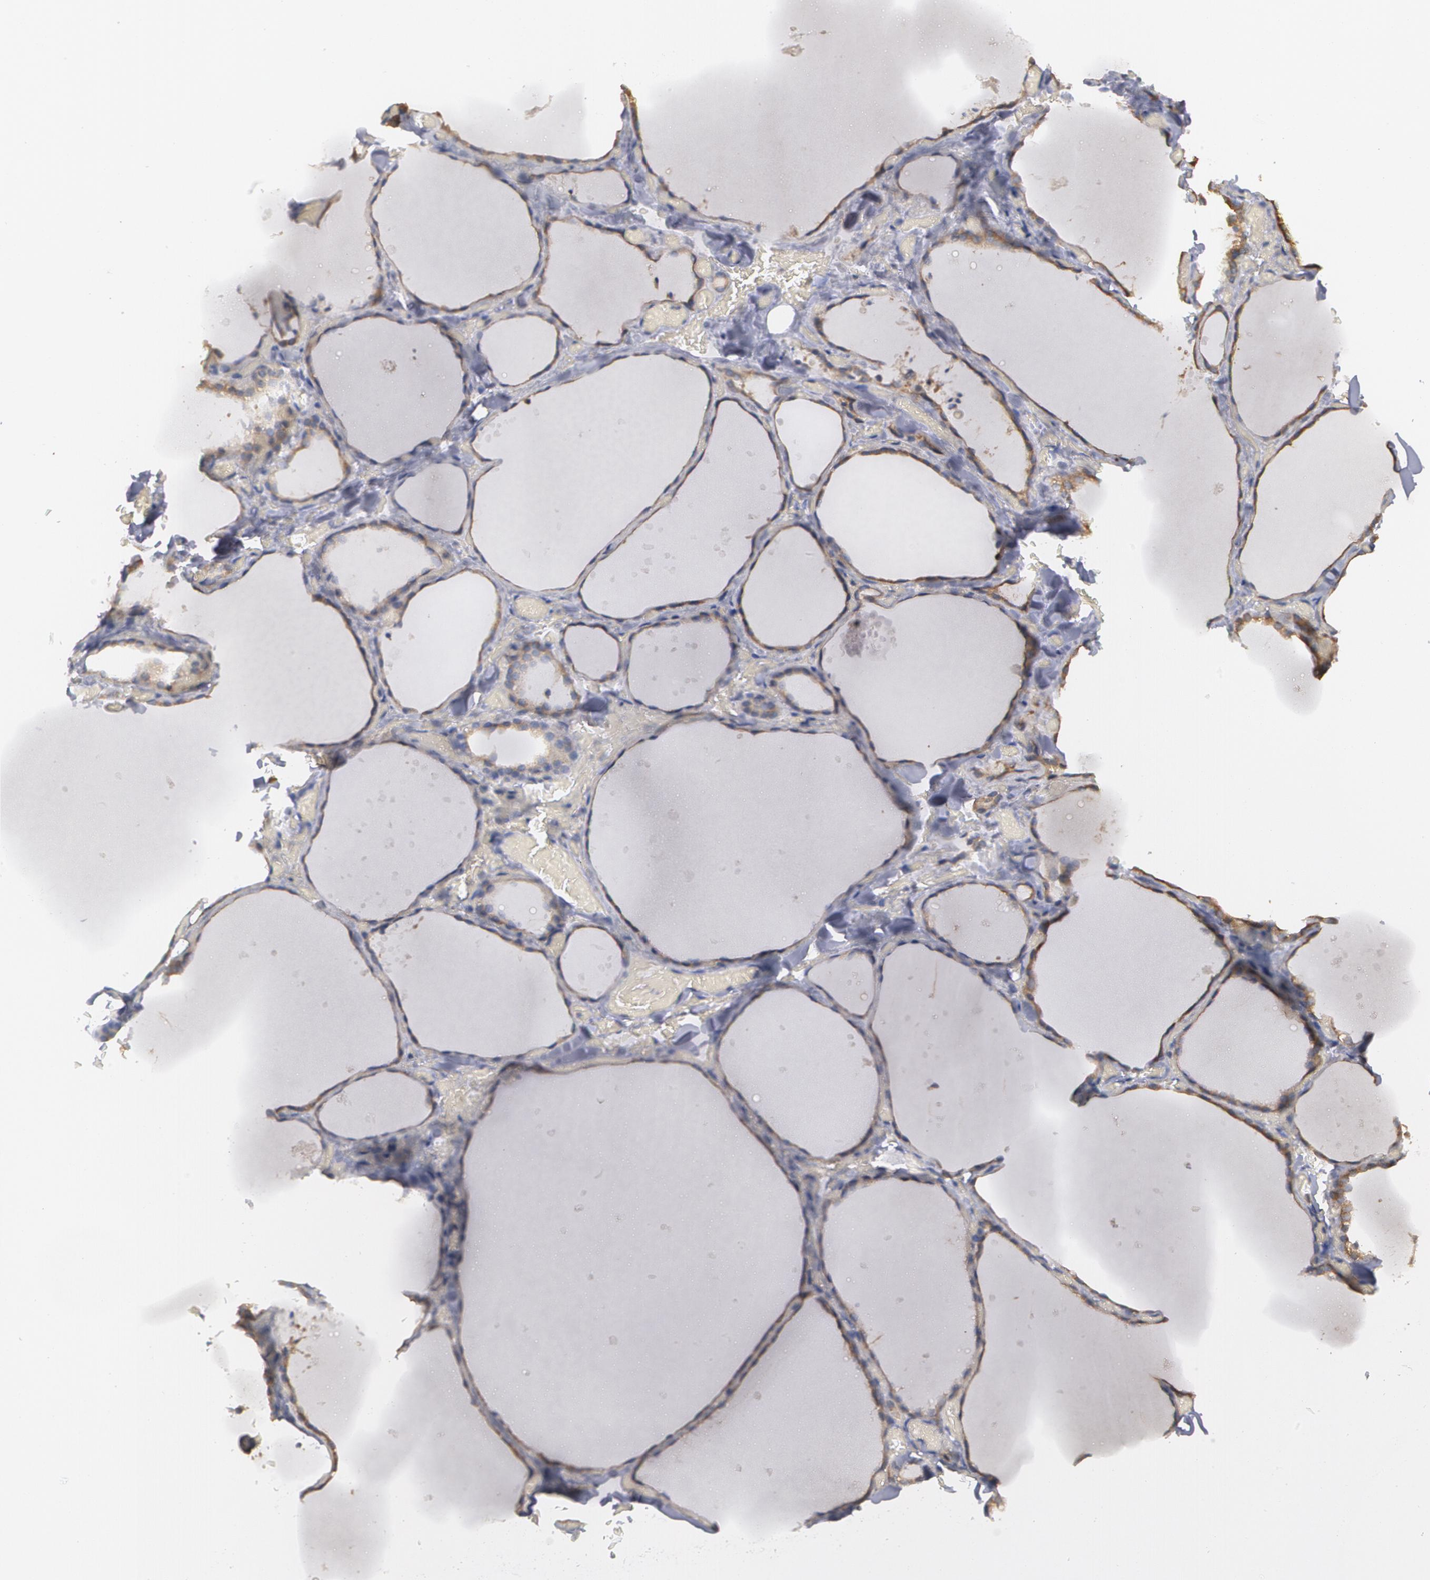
{"staining": {"intensity": "moderate", "quantity": ">75%", "location": "cytoplasmic/membranous"}, "tissue": "thyroid gland", "cell_type": "Glandular cells", "image_type": "normal", "snomed": [{"axis": "morphology", "description": "Normal tissue, NOS"}, {"axis": "topography", "description": "Thyroid gland"}], "caption": "Thyroid gland stained with IHC reveals moderate cytoplasmic/membranous staining in approximately >75% of glandular cells.", "gene": "MTHFD1", "patient": {"sex": "male", "age": 34}}